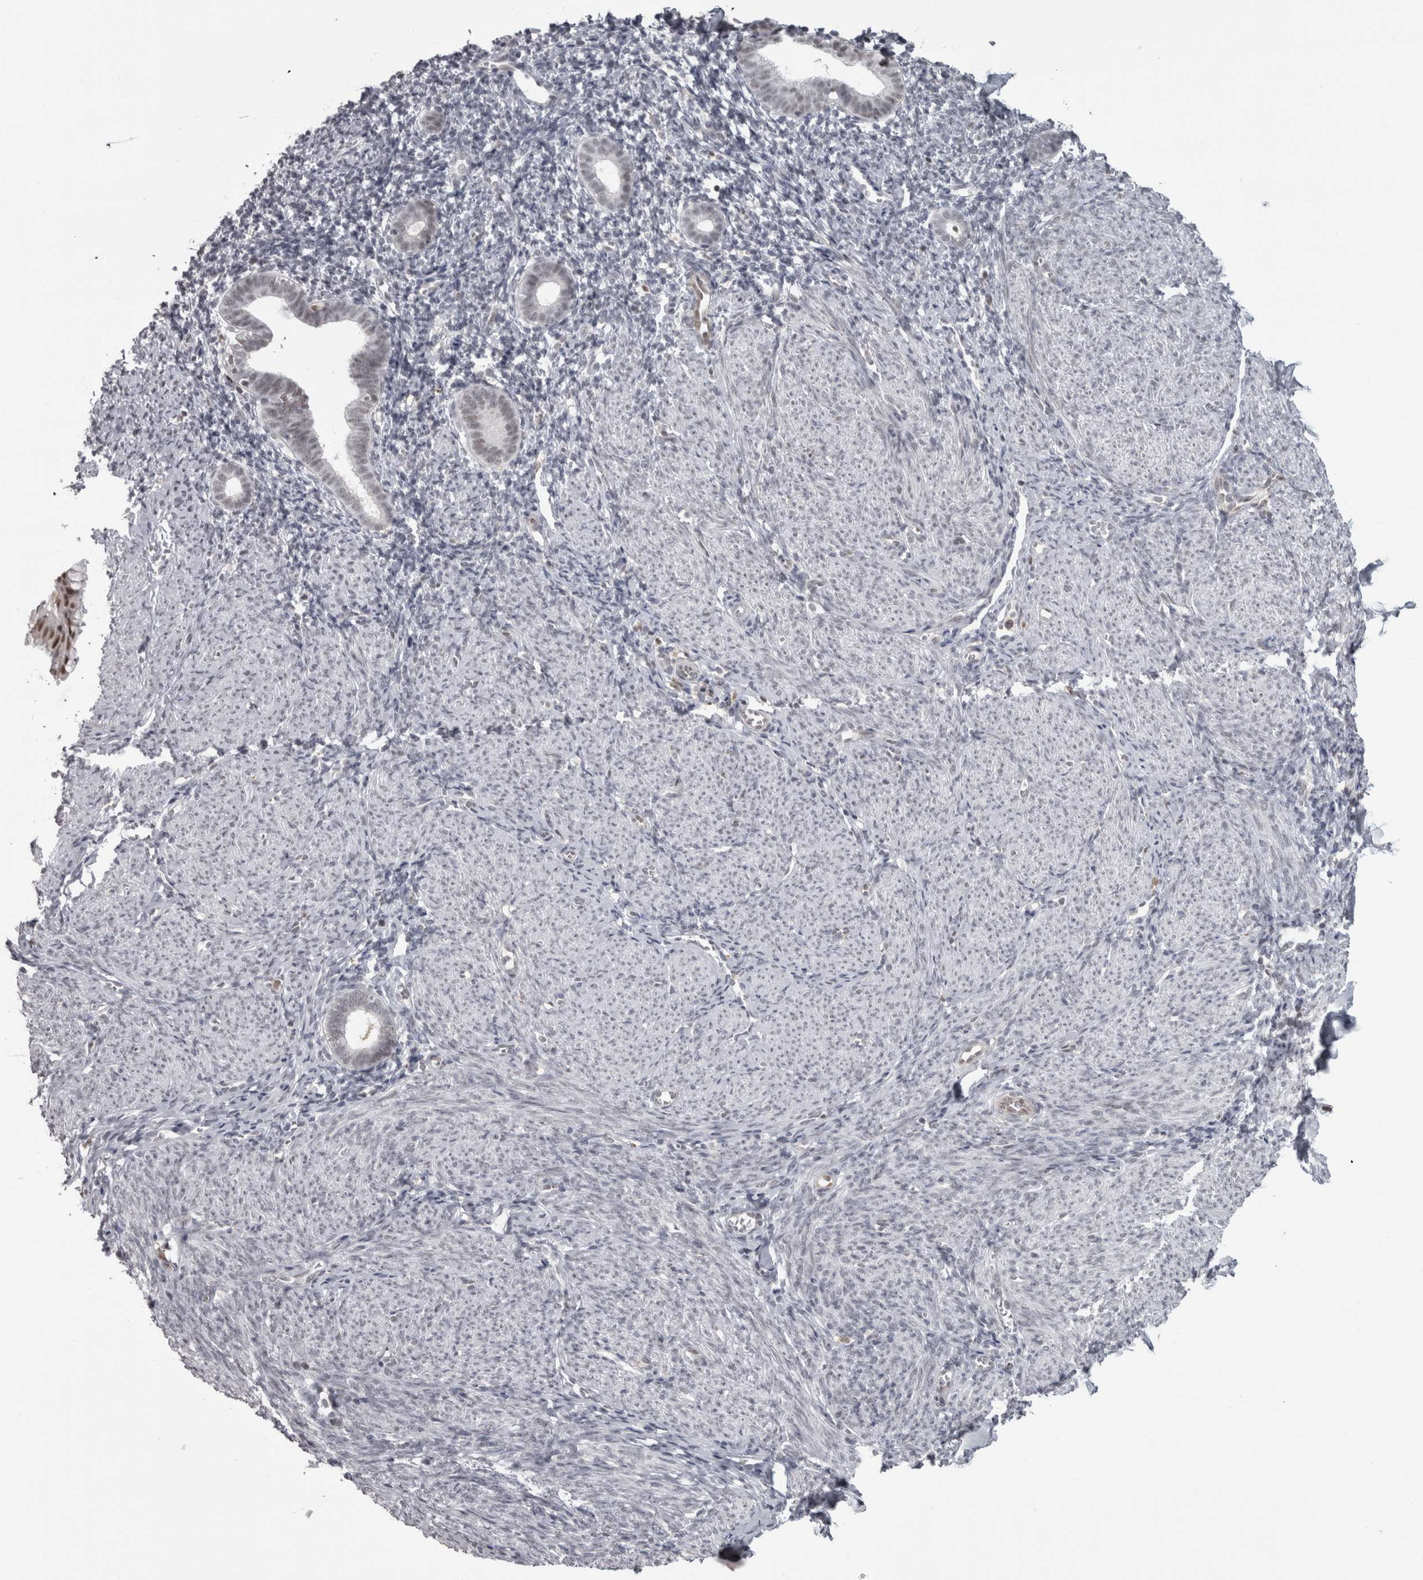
{"staining": {"intensity": "weak", "quantity": "<25%", "location": "nuclear"}, "tissue": "endometrium", "cell_type": "Cells in endometrial stroma", "image_type": "normal", "snomed": [{"axis": "morphology", "description": "Normal tissue, NOS"}, {"axis": "morphology", "description": "Adenocarcinoma, NOS"}, {"axis": "topography", "description": "Endometrium"}], "caption": "High magnification brightfield microscopy of unremarkable endometrium stained with DAB (3,3'-diaminobenzidine) (brown) and counterstained with hematoxylin (blue): cells in endometrial stroma show no significant positivity.", "gene": "MICU3", "patient": {"sex": "female", "age": 57}}